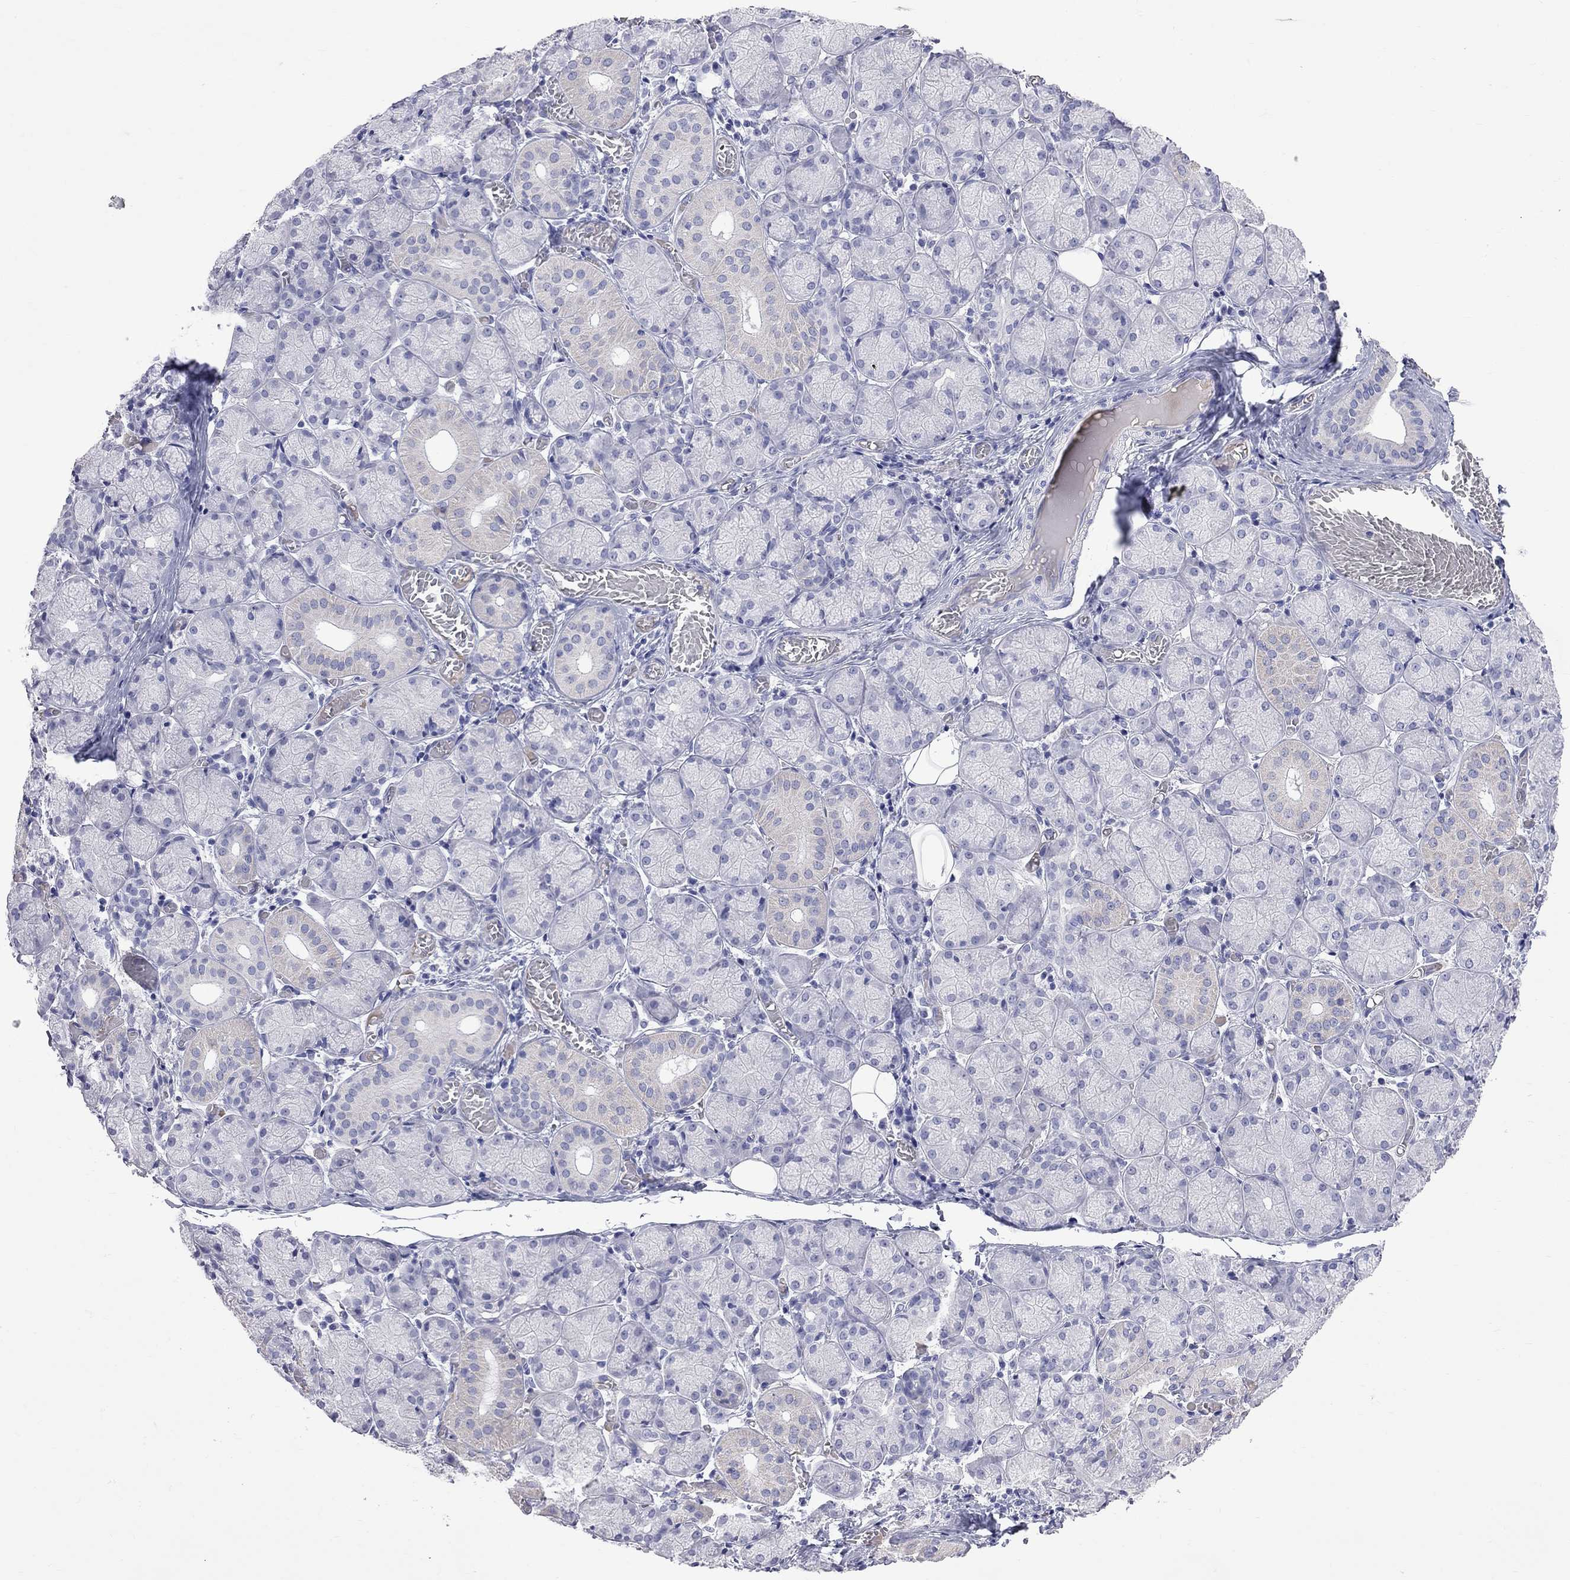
{"staining": {"intensity": "negative", "quantity": "none", "location": "none"}, "tissue": "salivary gland", "cell_type": "Glandular cells", "image_type": "normal", "snomed": [{"axis": "morphology", "description": "Normal tissue, NOS"}, {"axis": "topography", "description": "Salivary gland"}, {"axis": "topography", "description": "Peripheral nerve tissue"}], "caption": "This is an IHC histopathology image of normal human salivary gland. There is no positivity in glandular cells.", "gene": "KCND2", "patient": {"sex": "female", "age": 24}}